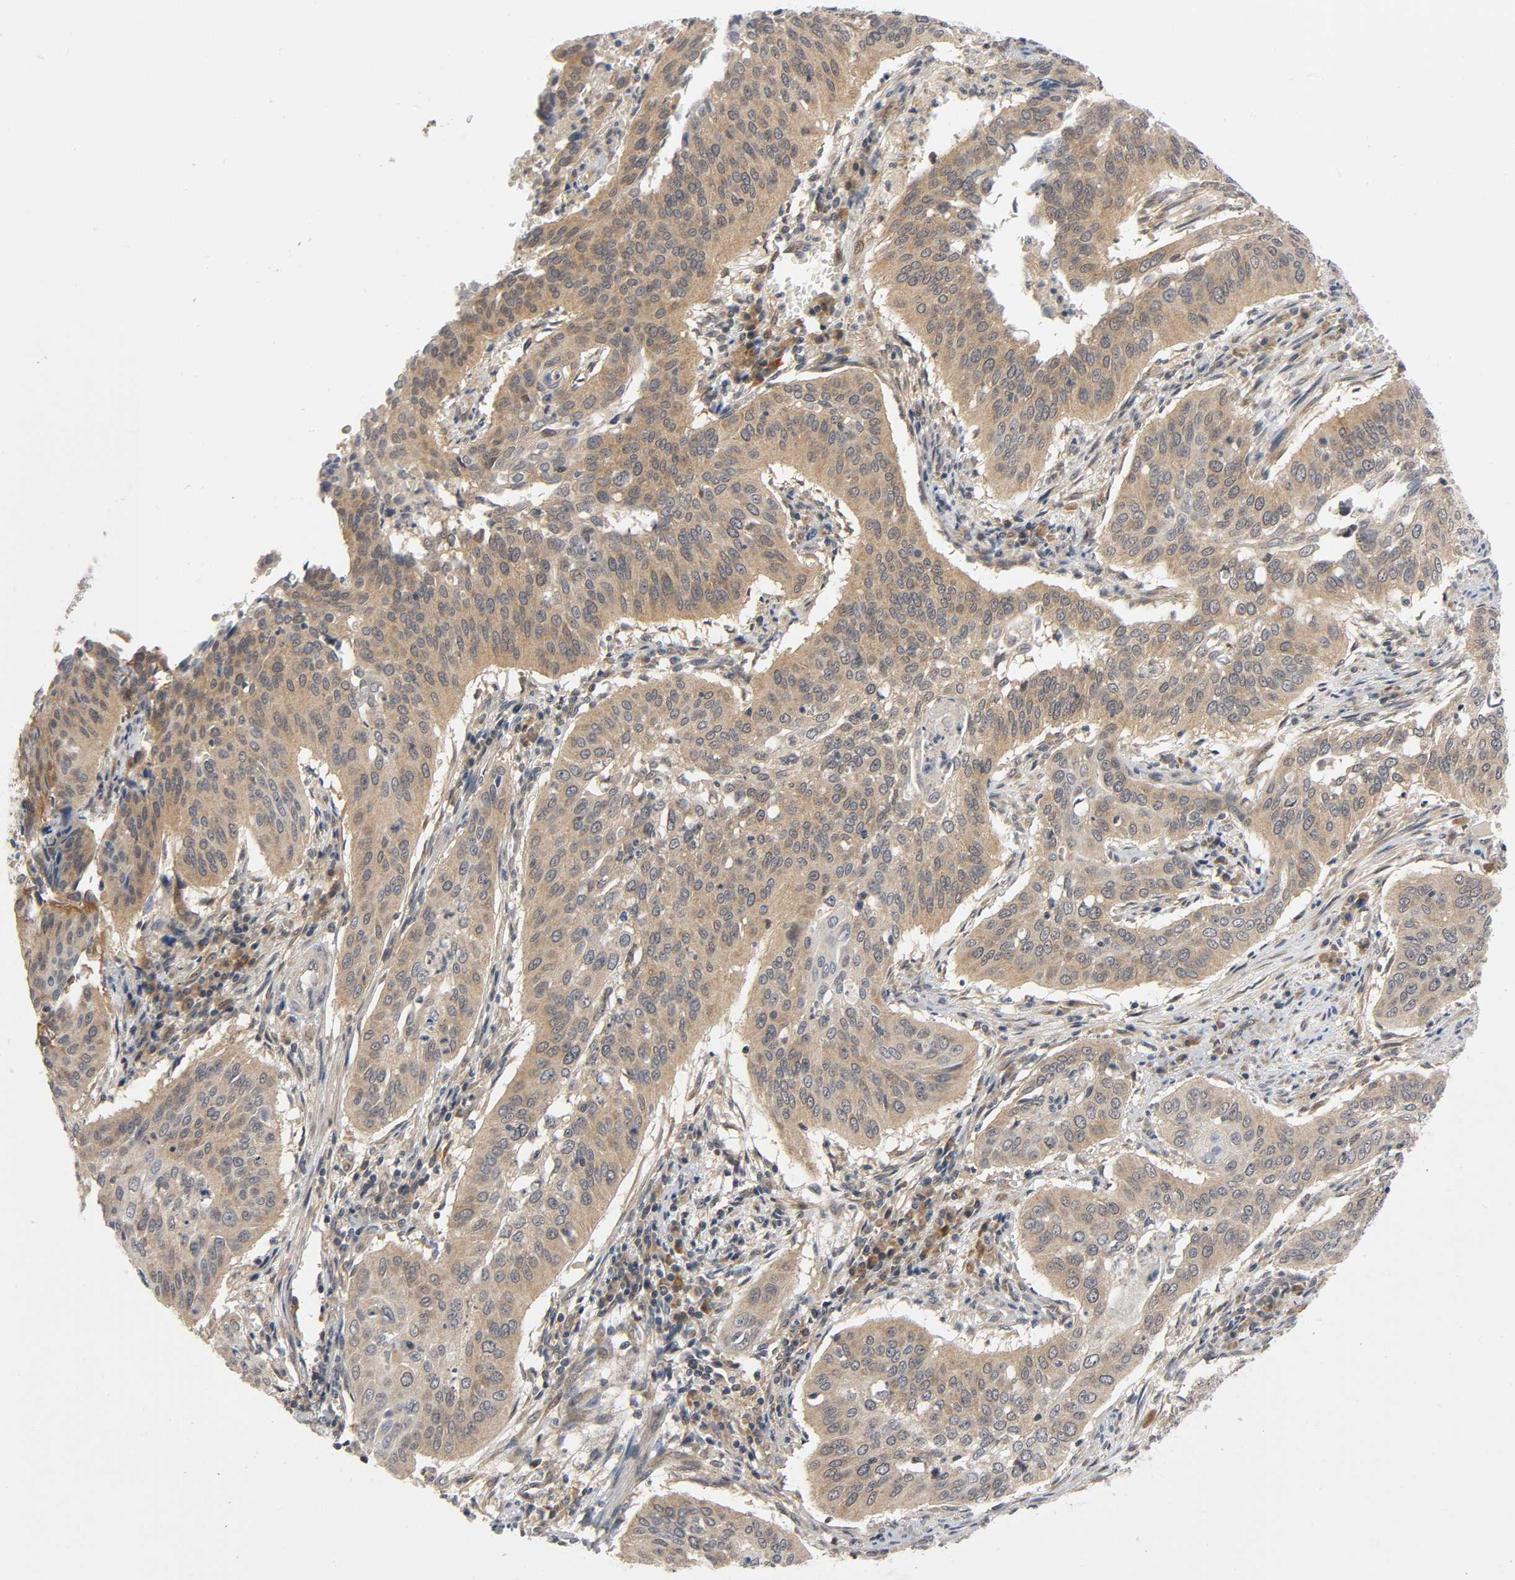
{"staining": {"intensity": "moderate", "quantity": ">75%", "location": "cytoplasmic/membranous"}, "tissue": "cervical cancer", "cell_type": "Tumor cells", "image_type": "cancer", "snomed": [{"axis": "morphology", "description": "Squamous cell carcinoma, NOS"}, {"axis": "topography", "description": "Cervix"}], "caption": "Cervical cancer stained with IHC shows moderate cytoplasmic/membranous positivity in about >75% of tumor cells.", "gene": "MAPK8", "patient": {"sex": "female", "age": 39}}